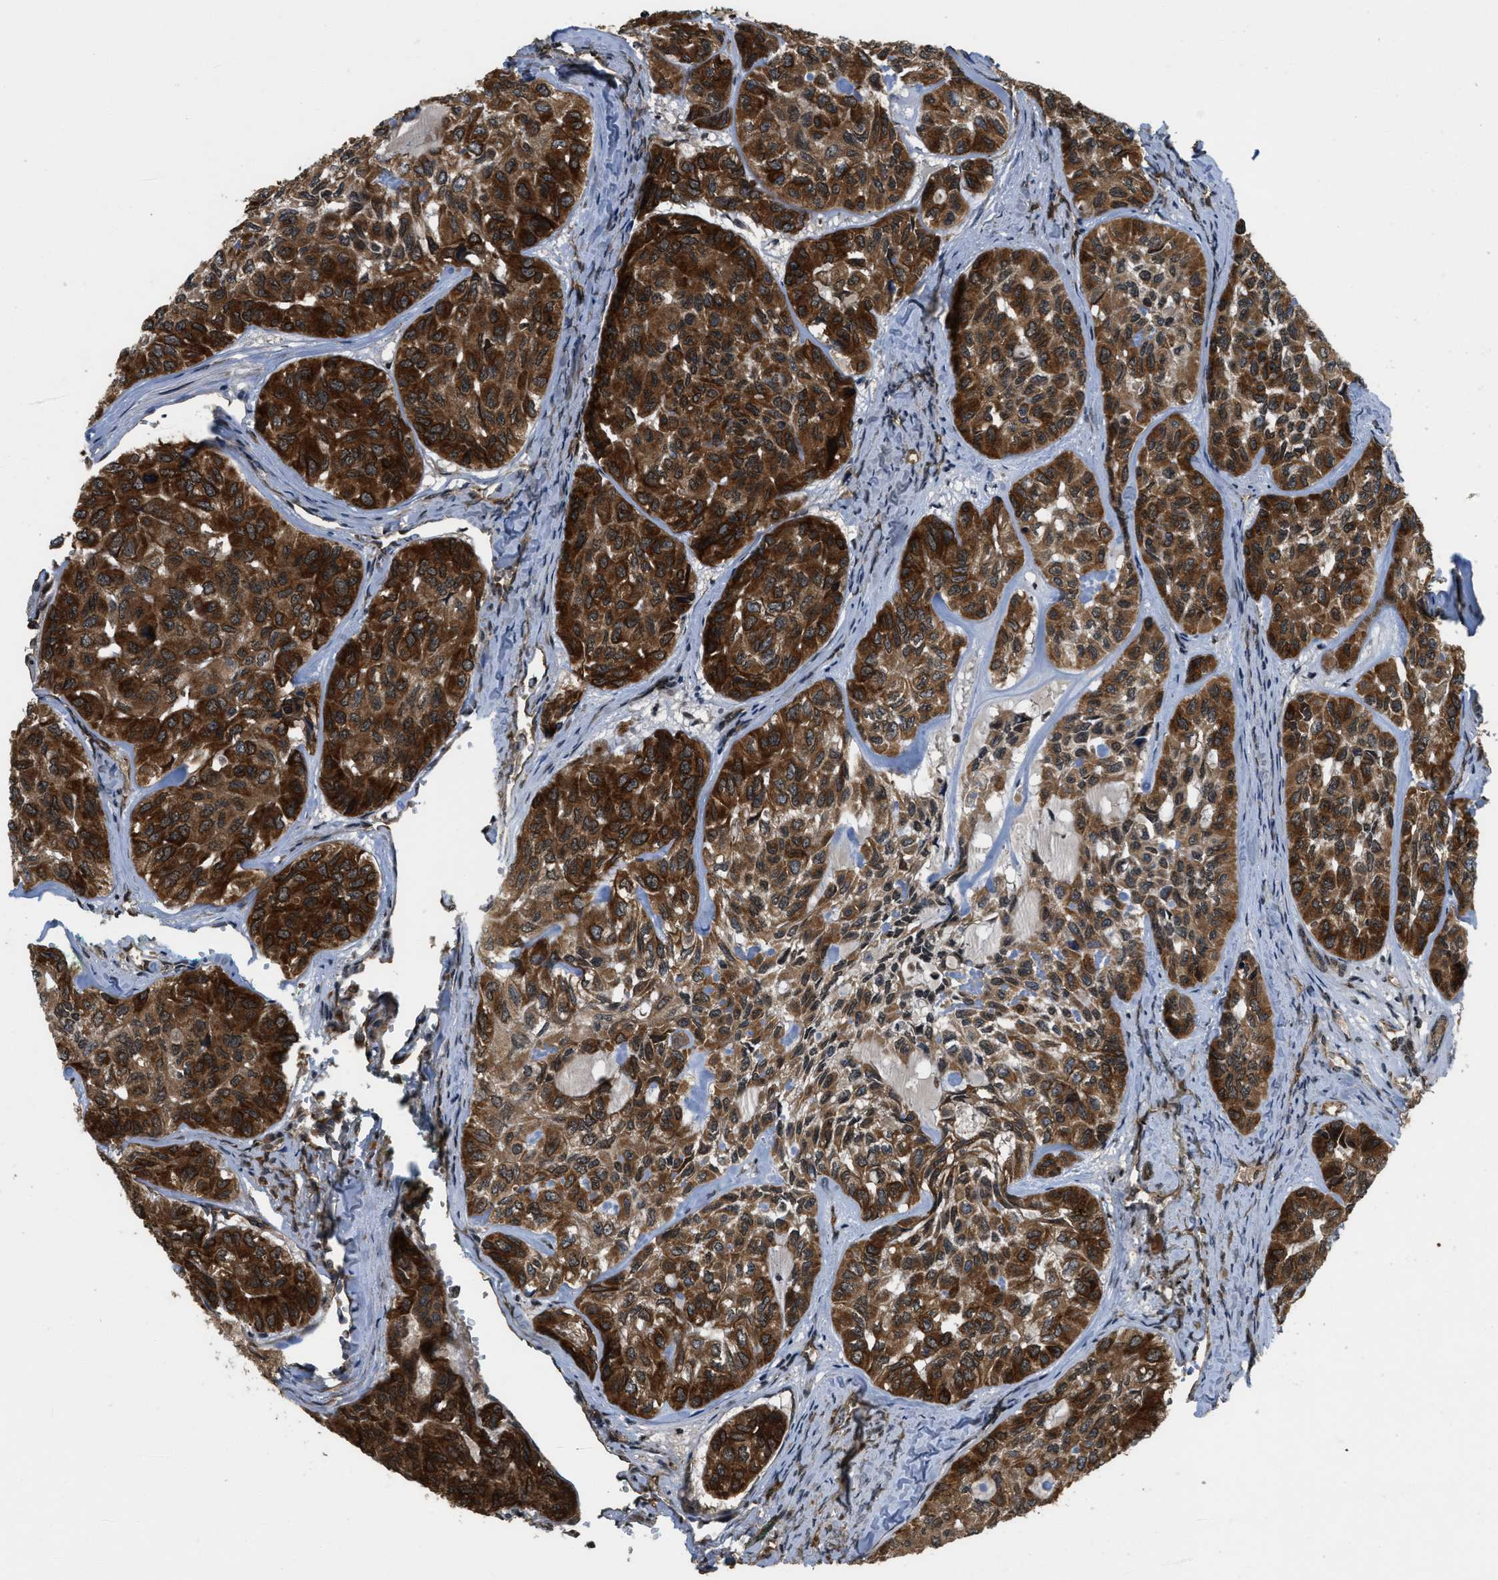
{"staining": {"intensity": "strong", "quantity": ">75%", "location": "cytoplasmic/membranous"}, "tissue": "head and neck cancer", "cell_type": "Tumor cells", "image_type": "cancer", "snomed": [{"axis": "morphology", "description": "Adenocarcinoma, NOS"}, {"axis": "topography", "description": "Salivary gland, NOS"}, {"axis": "topography", "description": "Head-Neck"}], "caption": "Adenocarcinoma (head and neck) stained for a protein demonstrates strong cytoplasmic/membranous positivity in tumor cells. The protein of interest is stained brown, and the nuclei are stained in blue (DAB IHC with brightfield microscopy, high magnification).", "gene": "SPTLC1", "patient": {"sex": "female", "age": 76}}